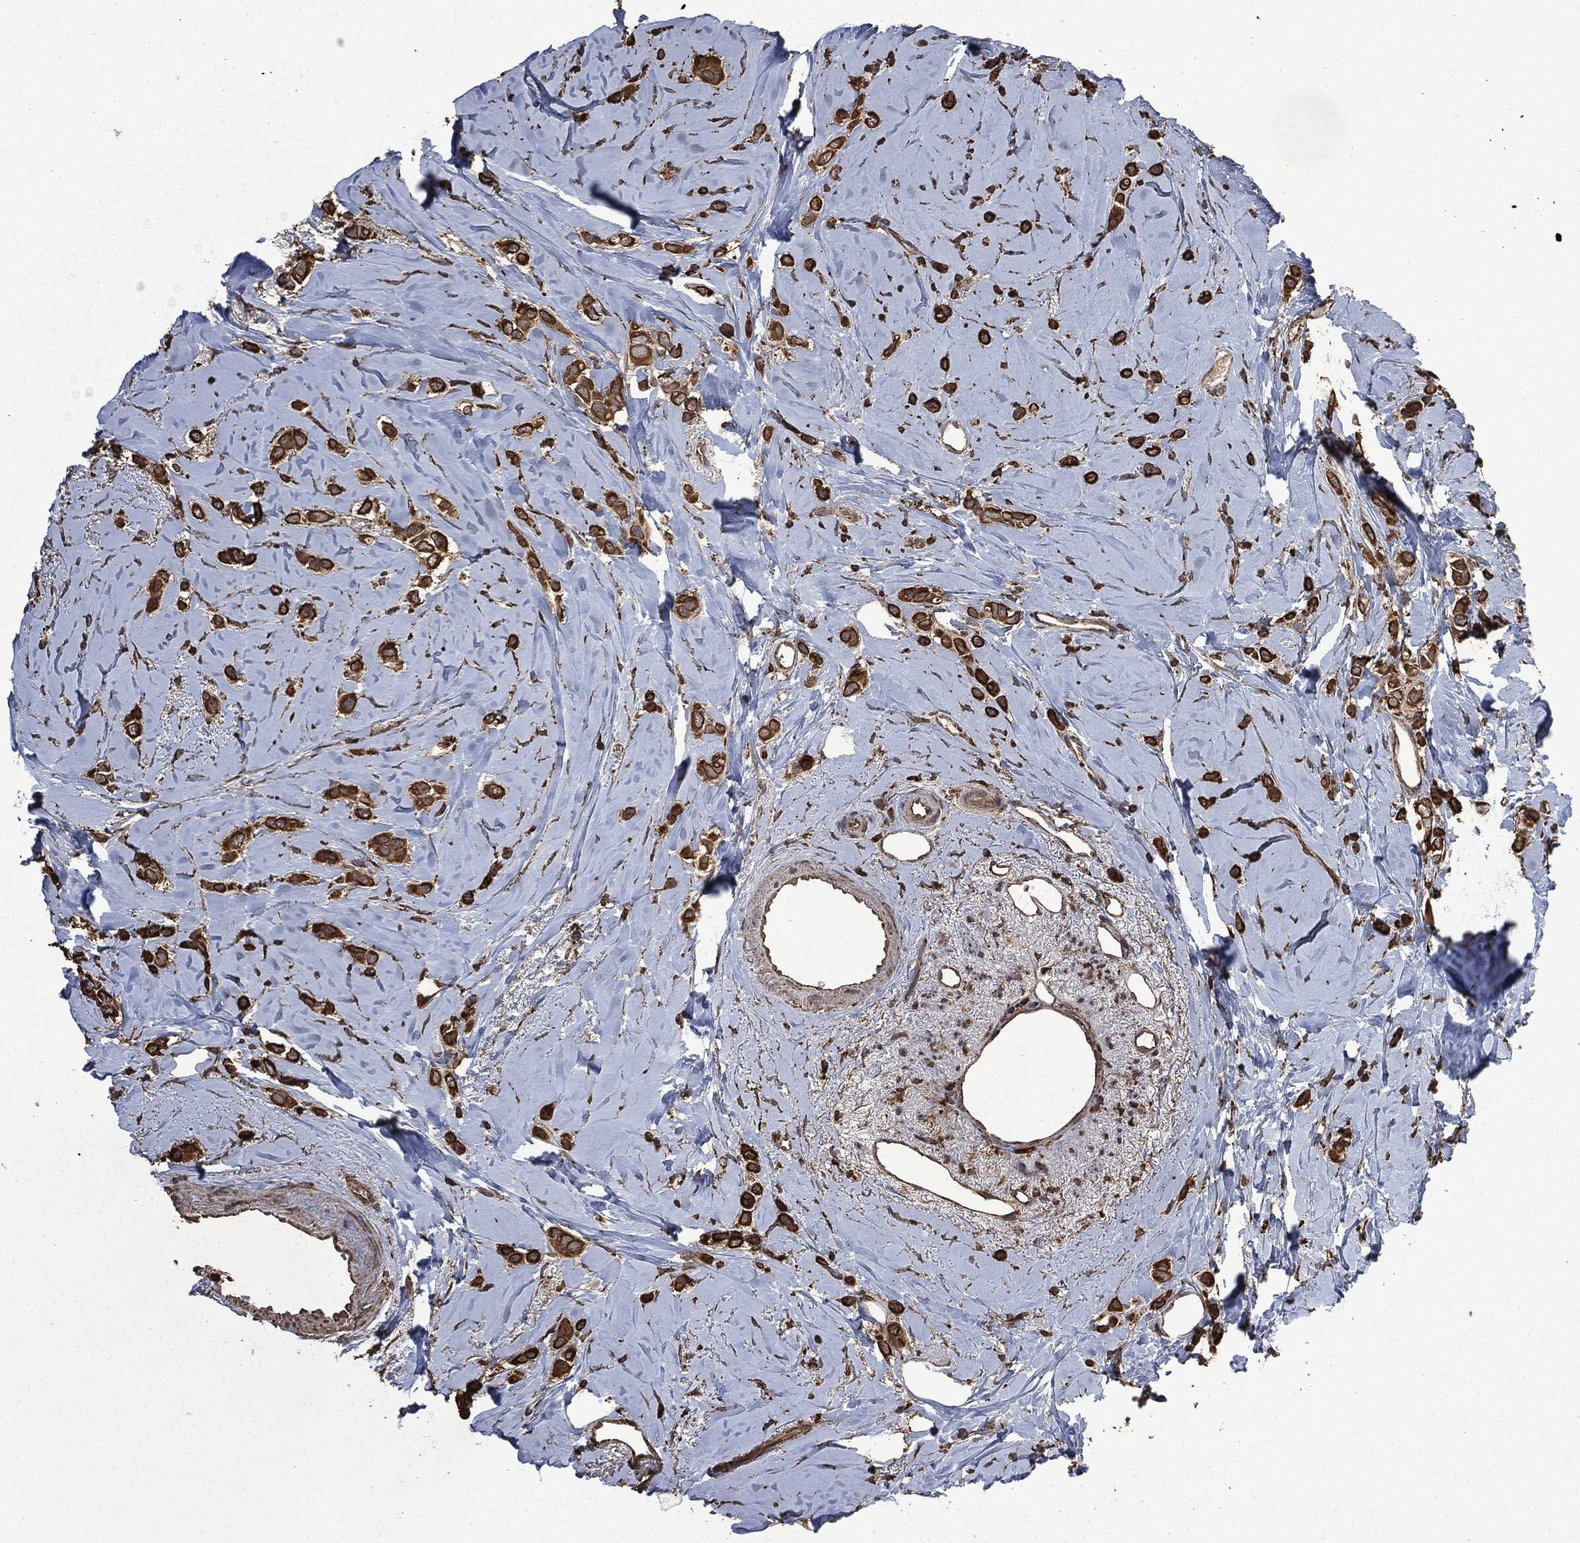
{"staining": {"intensity": "strong", "quantity": ">75%", "location": "cytoplasmic/membranous"}, "tissue": "breast cancer", "cell_type": "Tumor cells", "image_type": "cancer", "snomed": [{"axis": "morphology", "description": "Lobular carcinoma"}, {"axis": "topography", "description": "Breast"}], "caption": "The immunohistochemical stain highlights strong cytoplasmic/membranous positivity in tumor cells of breast cancer tissue. The protein of interest is shown in brown color, while the nuclei are stained blue.", "gene": "LIG3", "patient": {"sex": "female", "age": 66}}